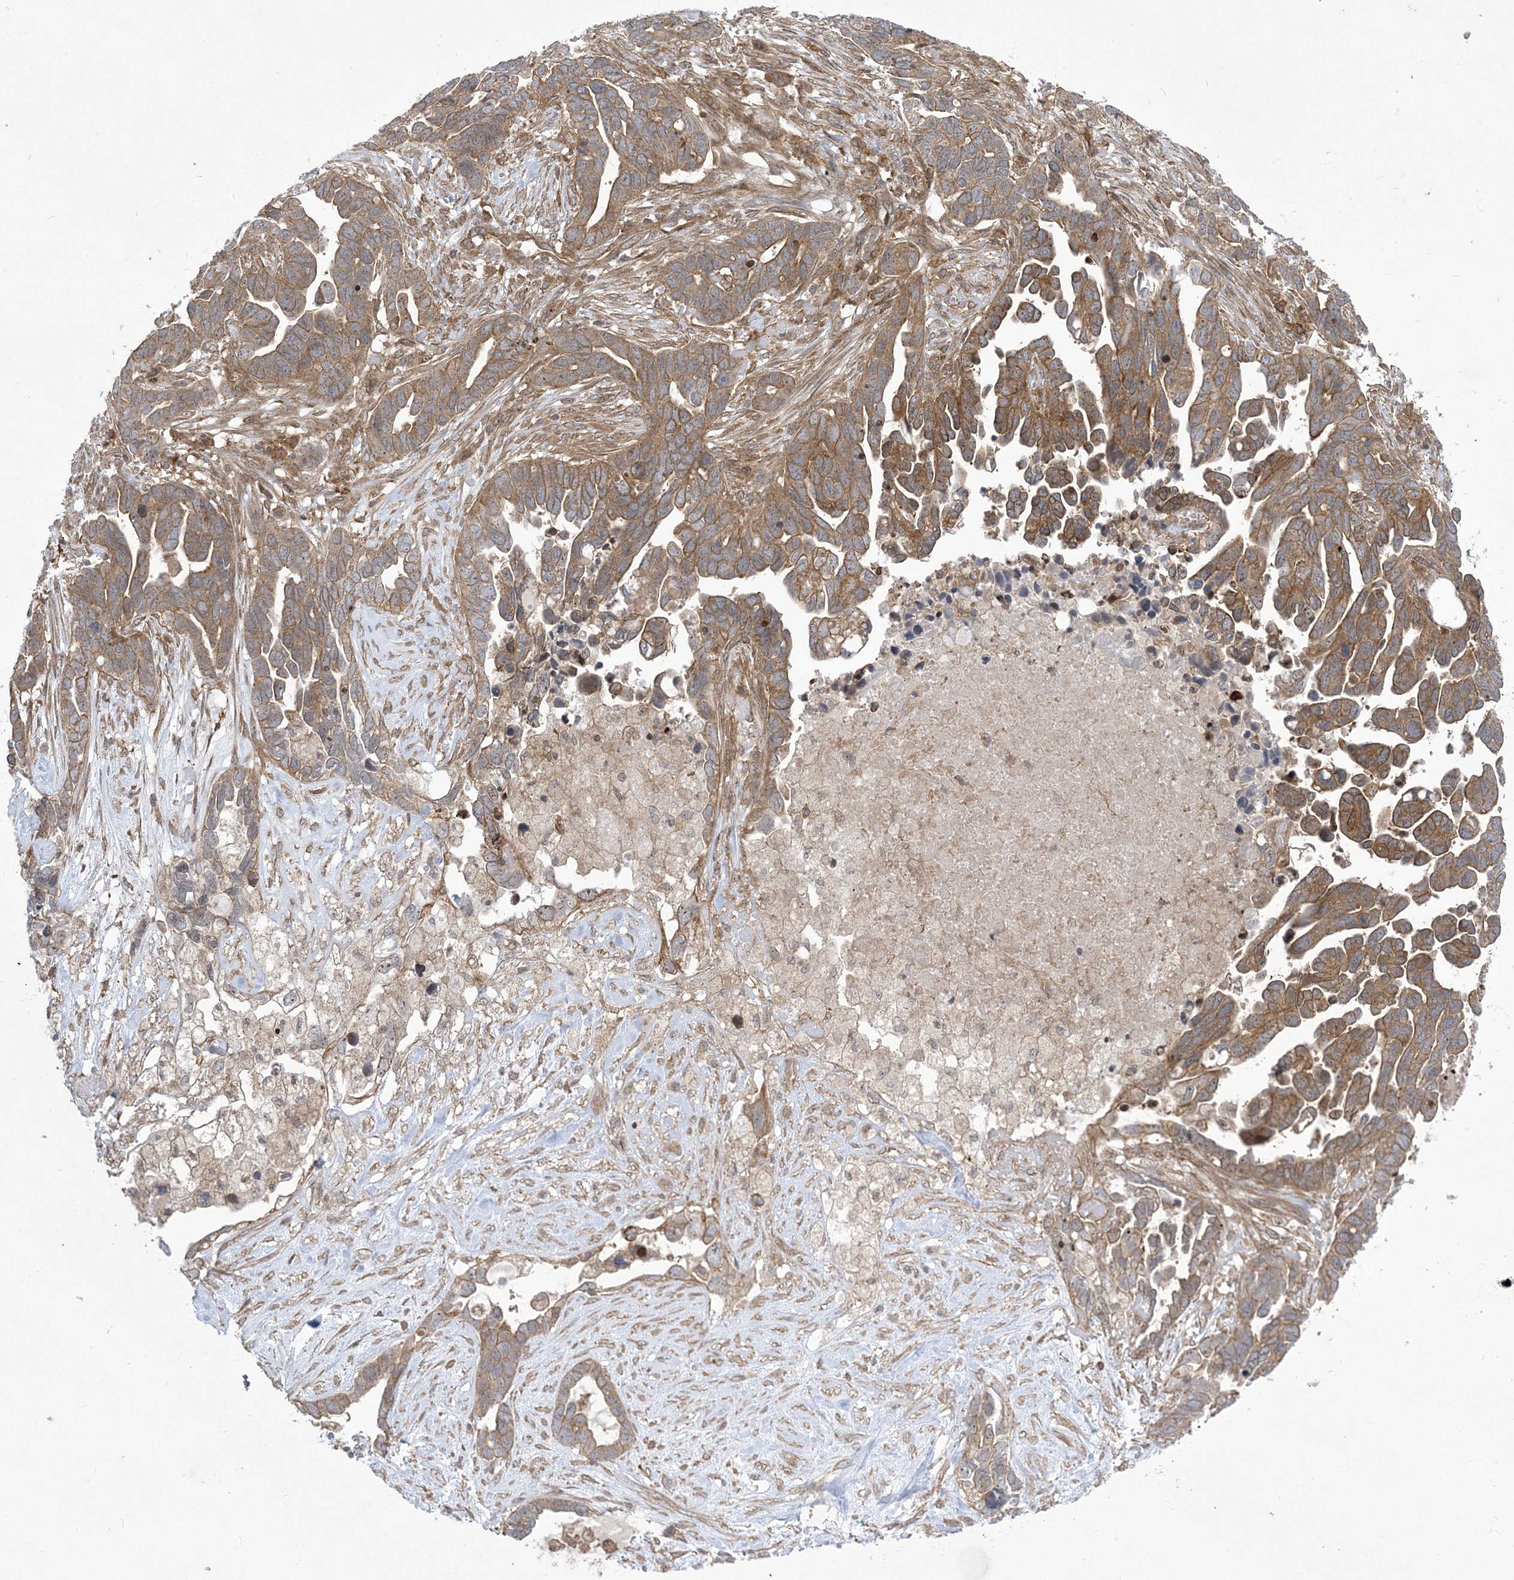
{"staining": {"intensity": "moderate", "quantity": ">75%", "location": "cytoplasmic/membranous,nuclear"}, "tissue": "ovarian cancer", "cell_type": "Tumor cells", "image_type": "cancer", "snomed": [{"axis": "morphology", "description": "Cystadenocarcinoma, serous, NOS"}, {"axis": "topography", "description": "Ovary"}], "caption": "A brown stain labels moderate cytoplasmic/membranous and nuclear expression of a protein in human ovarian cancer tumor cells. The staining was performed using DAB (3,3'-diaminobenzidine), with brown indicating positive protein expression. Nuclei are stained blue with hematoxylin.", "gene": "SOGA3", "patient": {"sex": "female", "age": 54}}